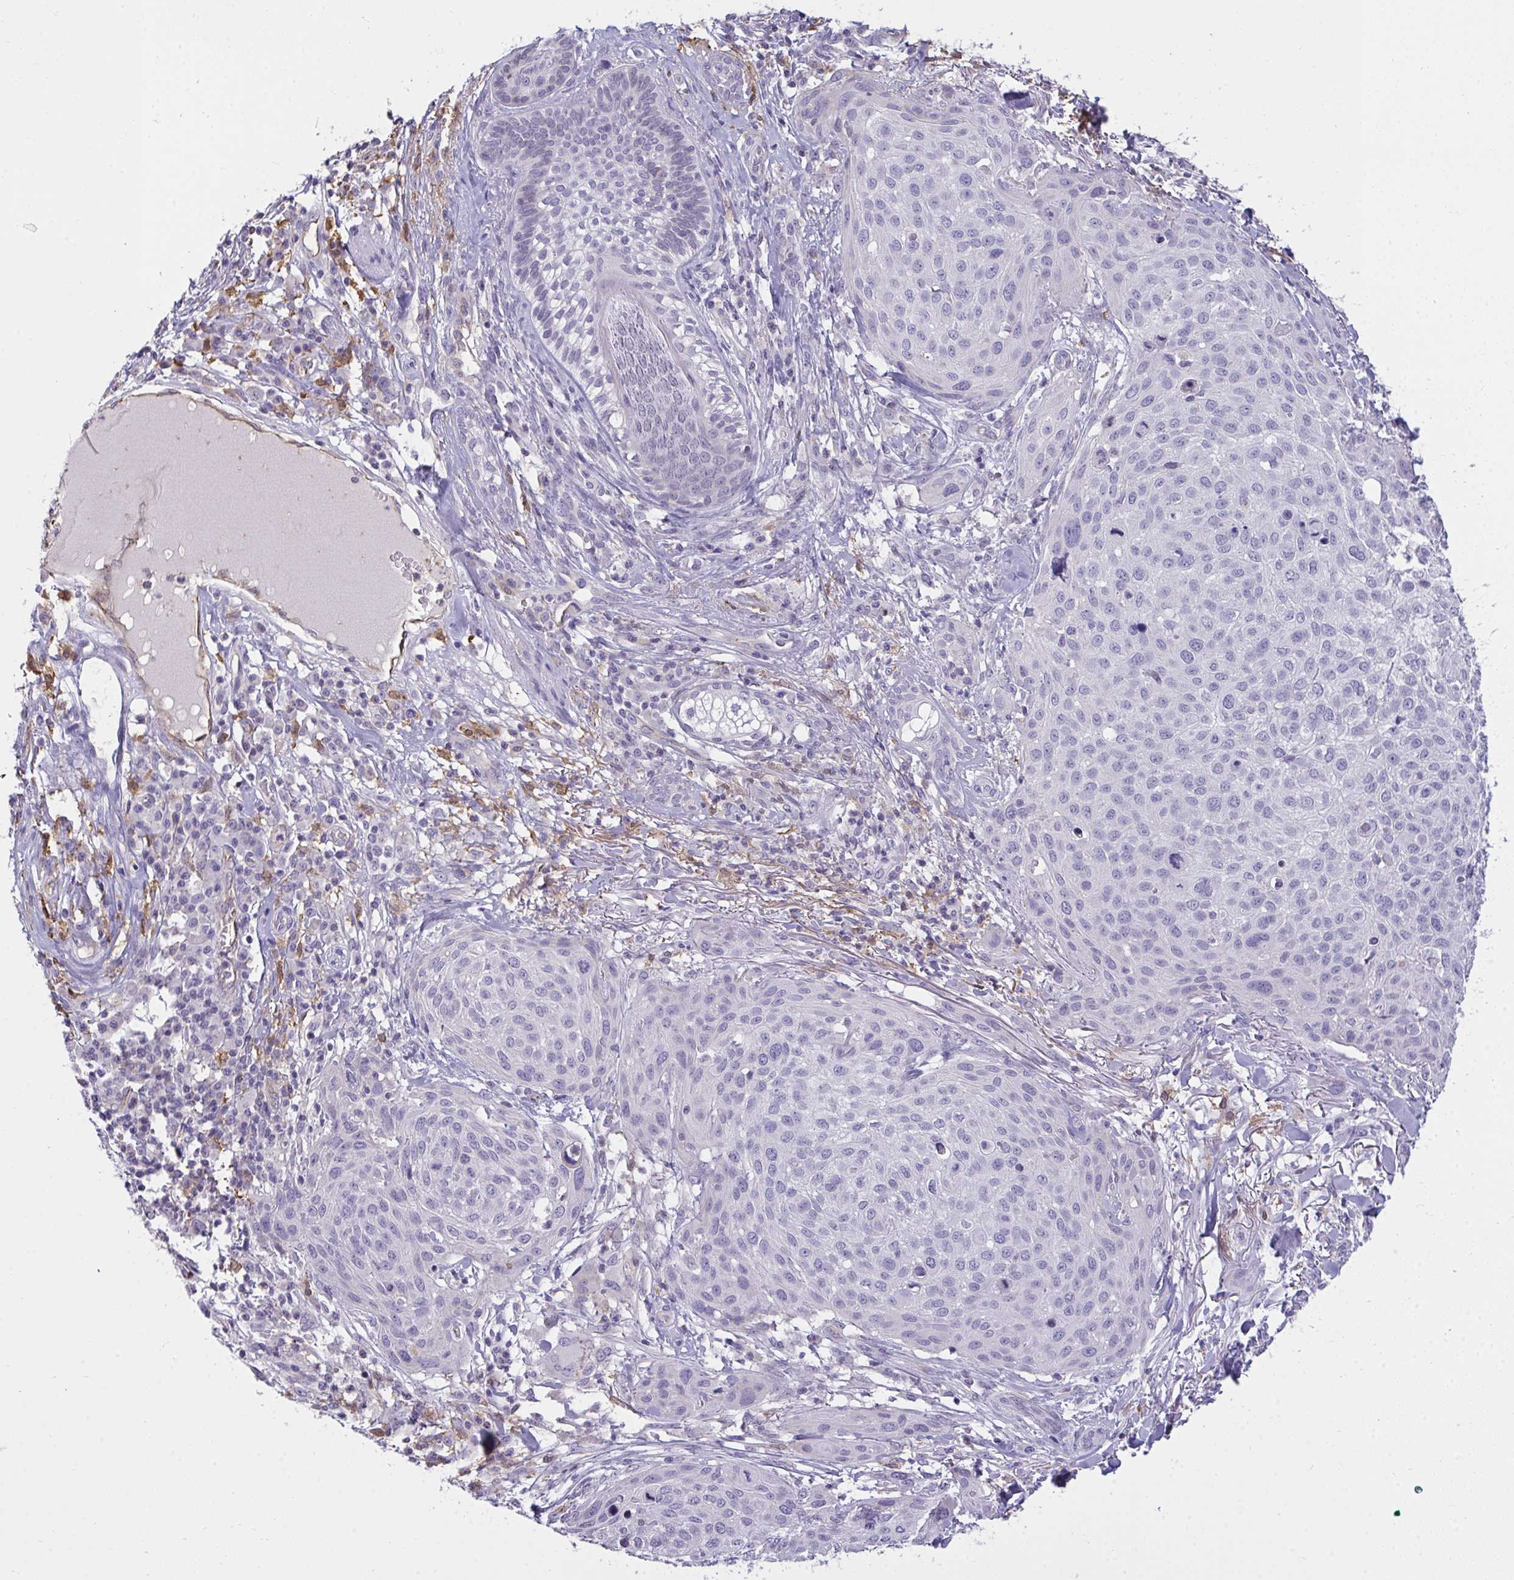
{"staining": {"intensity": "negative", "quantity": "none", "location": "none"}, "tissue": "skin cancer", "cell_type": "Tumor cells", "image_type": "cancer", "snomed": [{"axis": "morphology", "description": "Squamous cell carcinoma, NOS"}, {"axis": "topography", "description": "Skin"}], "caption": "There is no significant expression in tumor cells of skin cancer (squamous cell carcinoma). Brightfield microscopy of IHC stained with DAB (brown) and hematoxylin (blue), captured at high magnification.", "gene": "SEMA6B", "patient": {"sex": "female", "age": 87}}